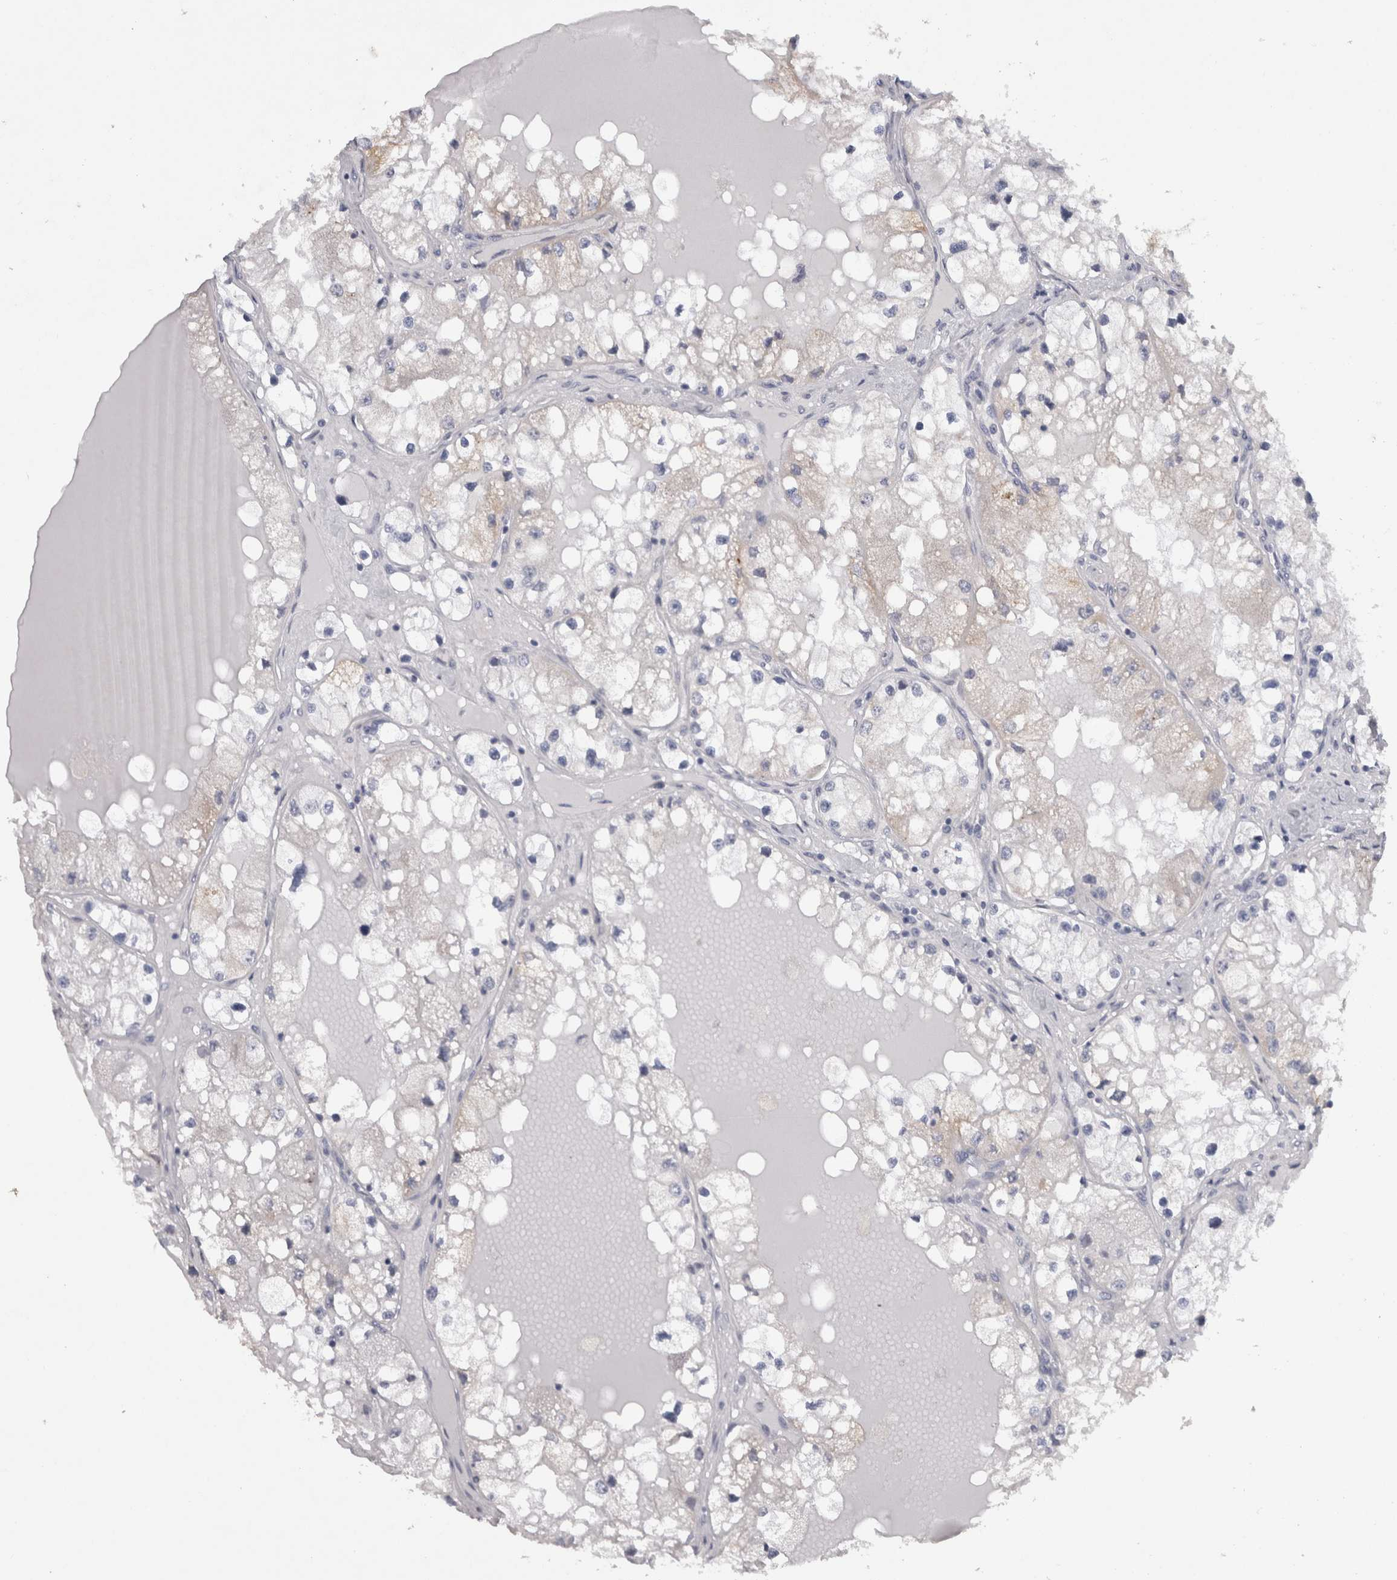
{"staining": {"intensity": "negative", "quantity": "none", "location": "none"}, "tissue": "renal cancer", "cell_type": "Tumor cells", "image_type": "cancer", "snomed": [{"axis": "morphology", "description": "Adenocarcinoma, NOS"}, {"axis": "topography", "description": "Kidney"}], "caption": "Tumor cells show no significant protein positivity in renal cancer (adenocarcinoma).", "gene": "LRRC40", "patient": {"sex": "male", "age": 68}}